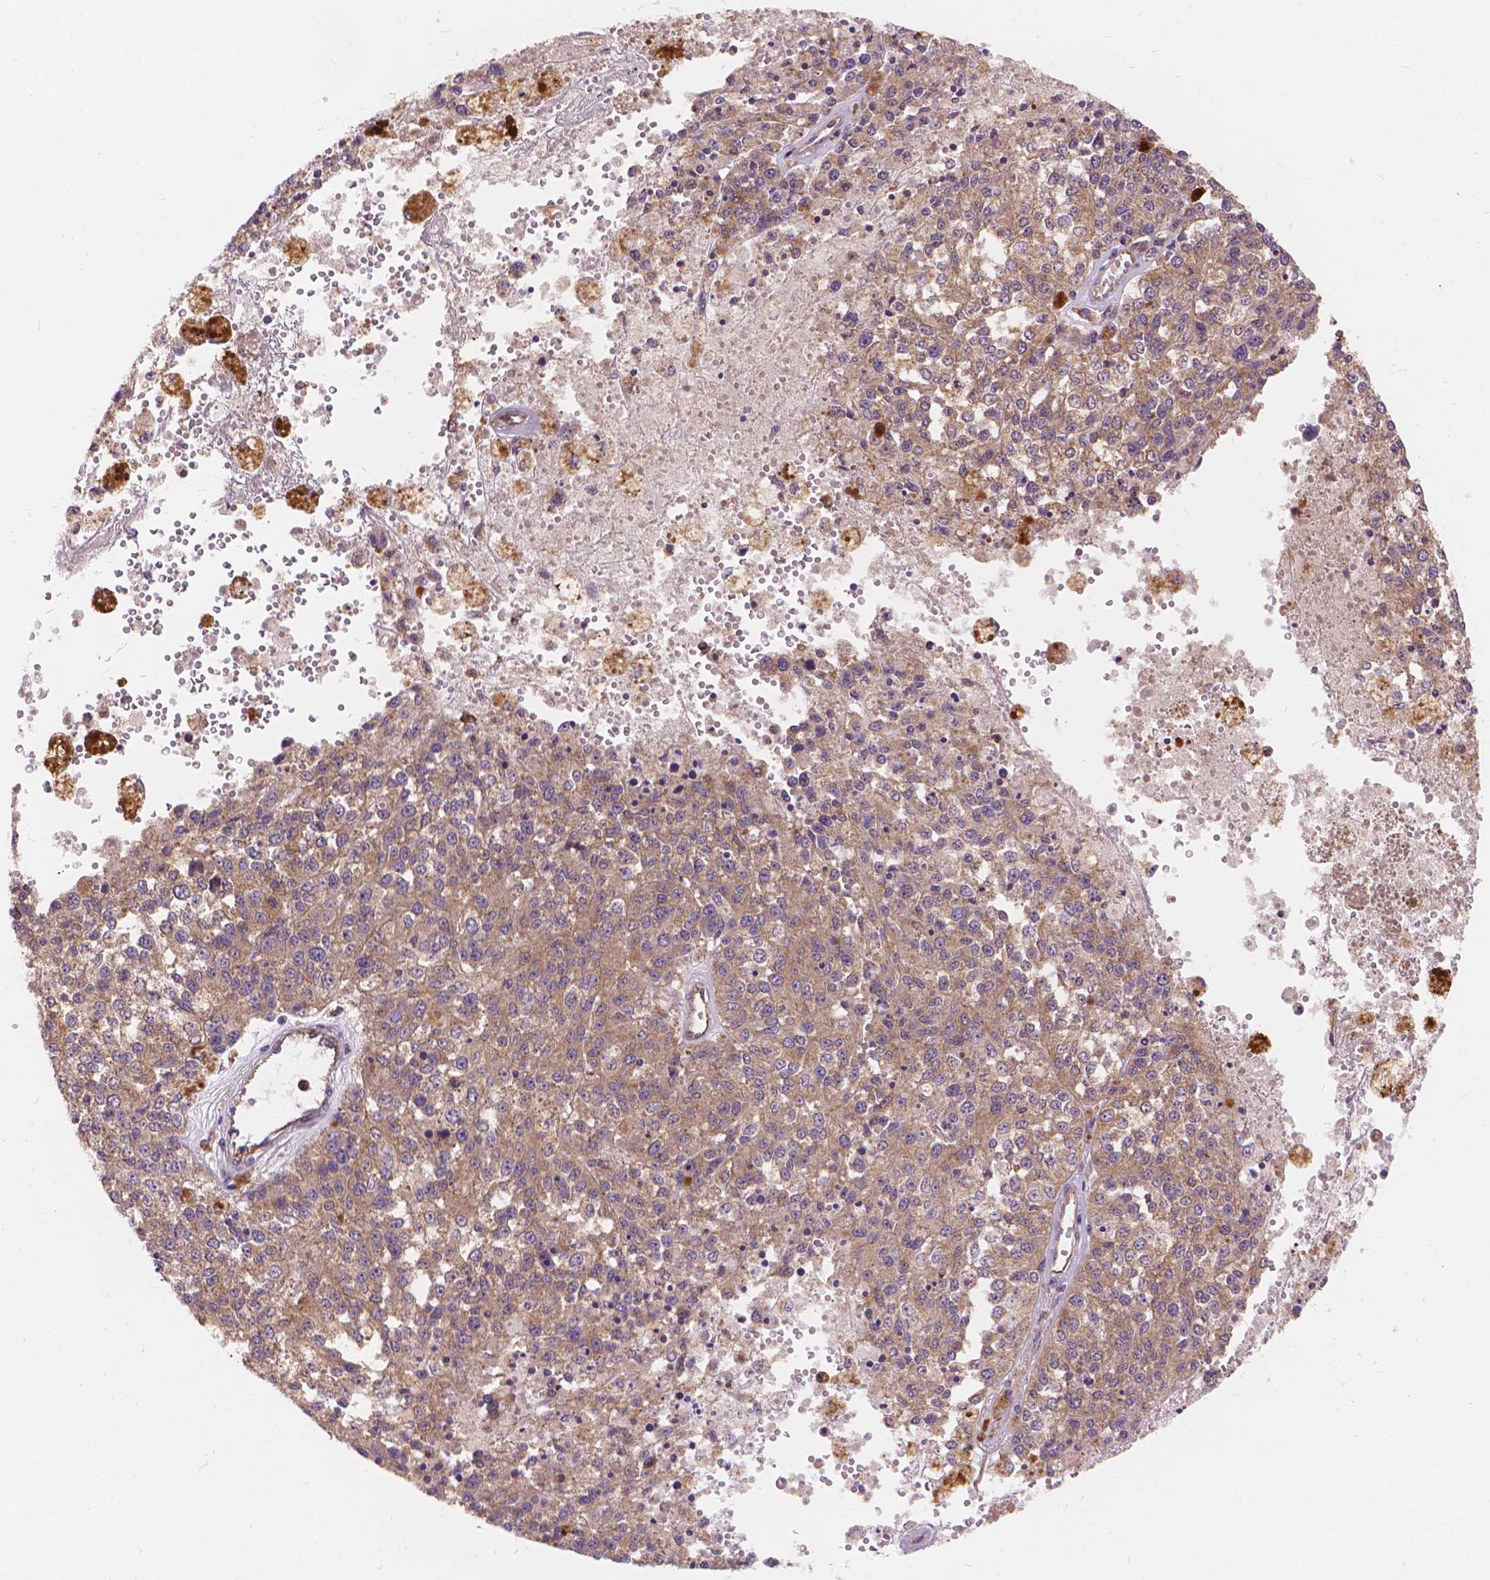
{"staining": {"intensity": "weak", "quantity": ">75%", "location": "cytoplasmic/membranous"}, "tissue": "melanoma", "cell_type": "Tumor cells", "image_type": "cancer", "snomed": [{"axis": "morphology", "description": "Malignant melanoma, Metastatic site"}, {"axis": "topography", "description": "Lymph node"}], "caption": "Immunohistochemical staining of human melanoma exhibits weak cytoplasmic/membranous protein staining in about >75% of tumor cells.", "gene": "ARAP1", "patient": {"sex": "female", "age": 64}}